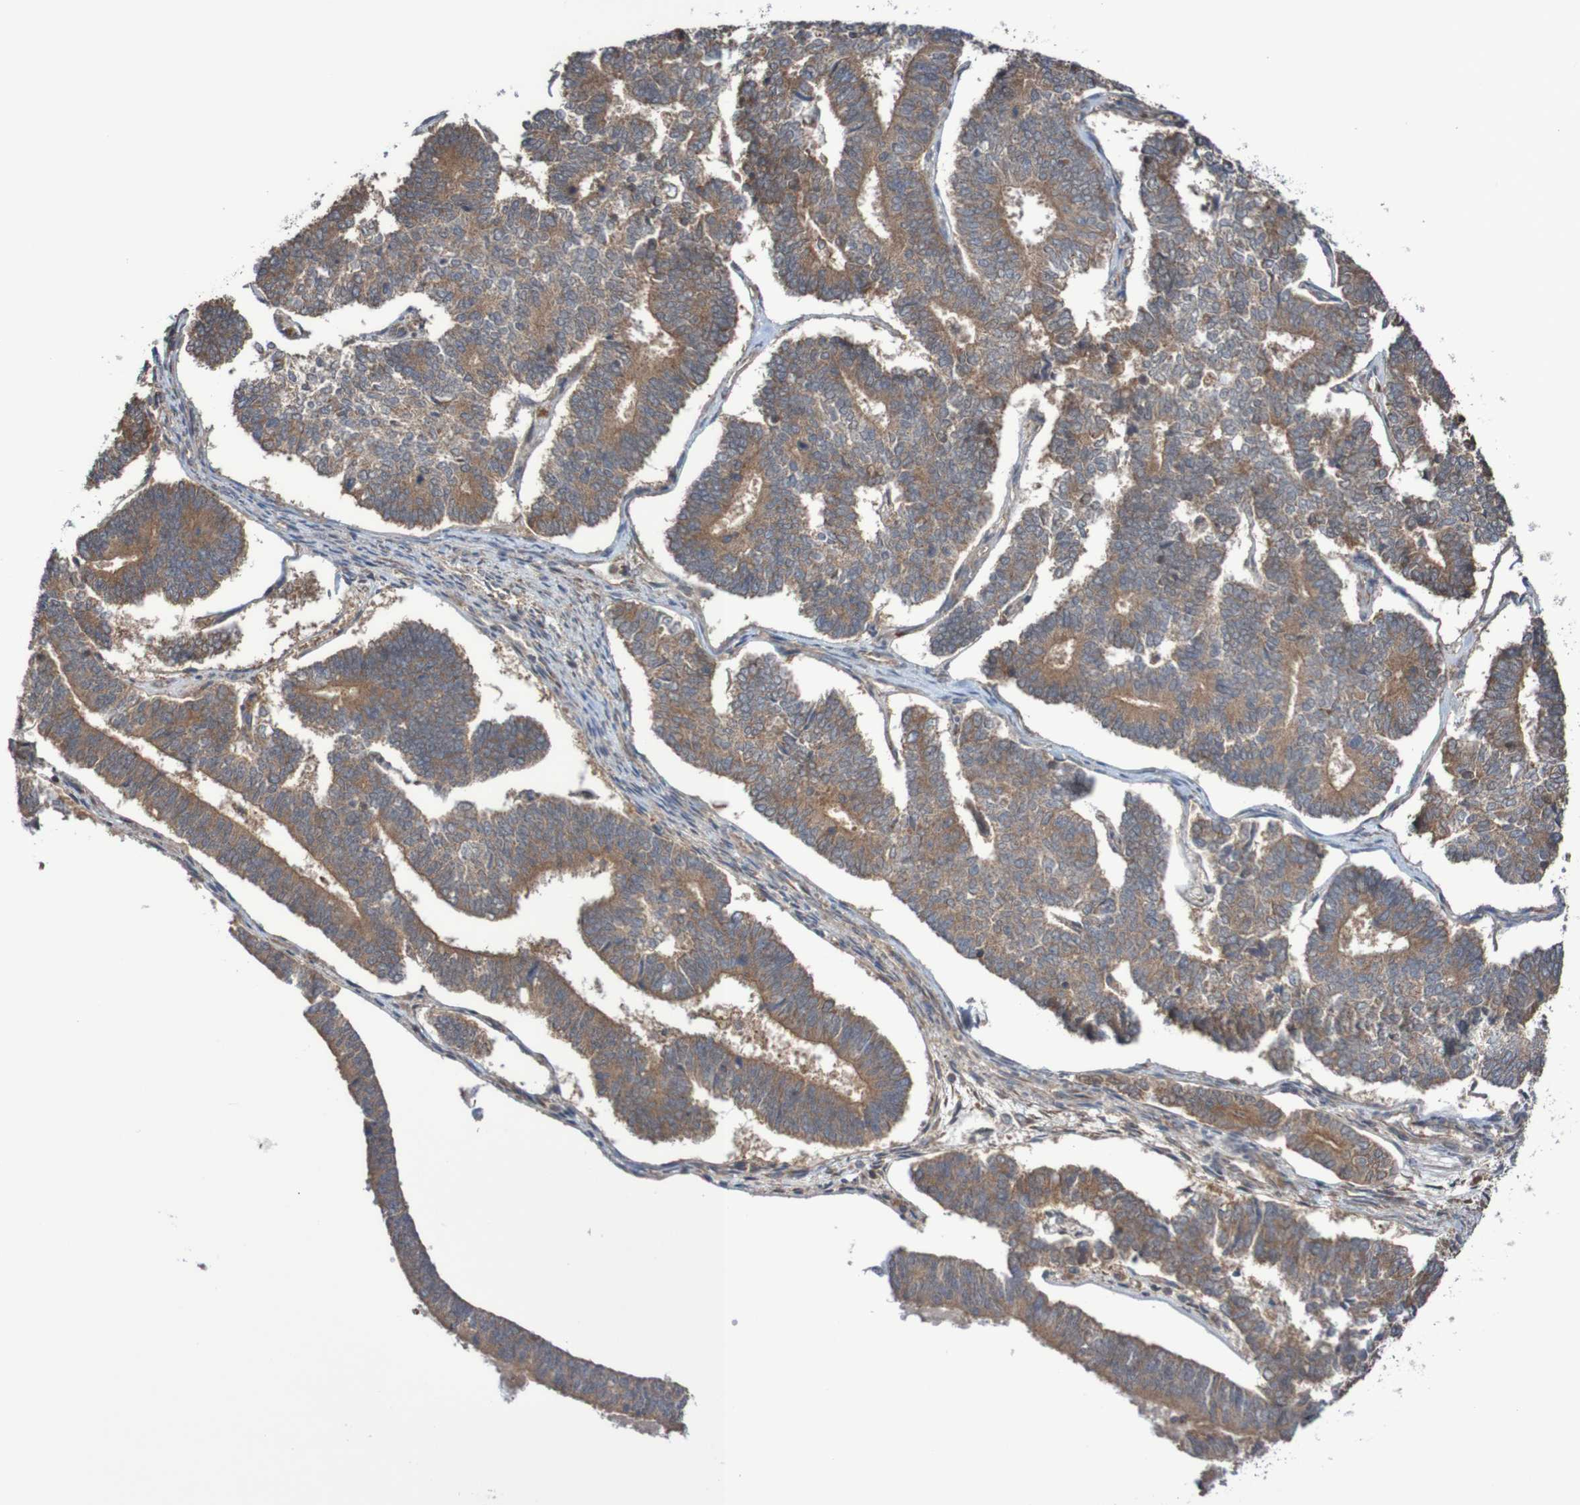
{"staining": {"intensity": "moderate", "quantity": ">75%", "location": "cytoplasmic/membranous"}, "tissue": "endometrial cancer", "cell_type": "Tumor cells", "image_type": "cancer", "snomed": [{"axis": "morphology", "description": "Adenocarcinoma, NOS"}, {"axis": "topography", "description": "Endometrium"}], "caption": "Immunohistochemistry micrograph of human adenocarcinoma (endometrial) stained for a protein (brown), which shows medium levels of moderate cytoplasmic/membranous staining in approximately >75% of tumor cells.", "gene": "PHPT1", "patient": {"sex": "female", "age": 70}}